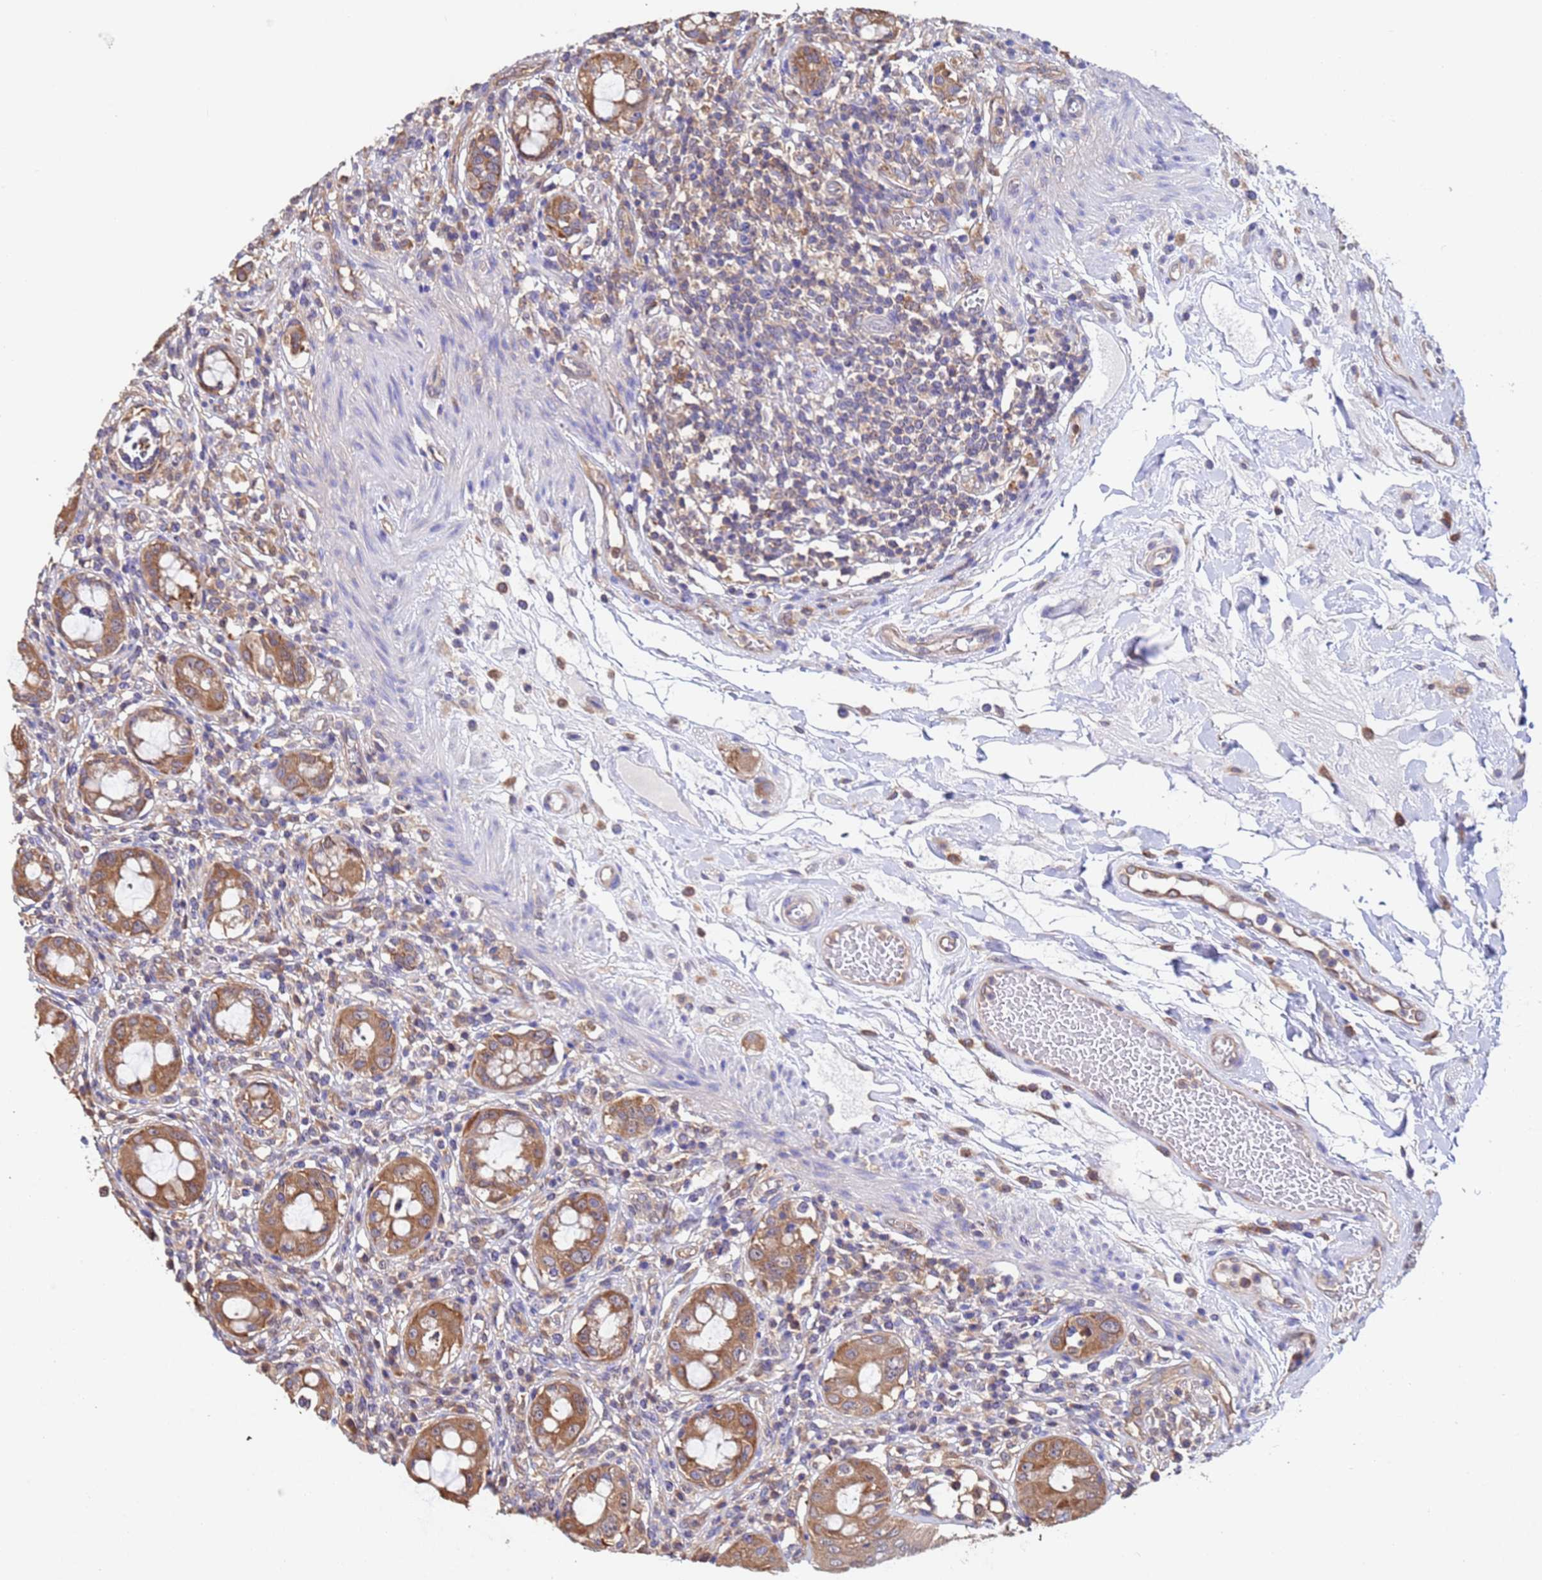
{"staining": {"intensity": "moderate", "quantity": ">75%", "location": "cytoplasmic/membranous"}, "tissue": "rectum", "cell_type": "Glandular cells", "image_type": "normal", "snomed": [{"axis": "morphology", "description": "Normal tissue, NOS"}, {"axis": "topography", "description": "Rectum"}], "caption": "Immunohistochemistry (IHC) of unremarkable human rectum demonstrates medium levels of moderate cytoplasmic/membranous expression in about >75% of glandular cells.", "gene": "FAM25A", "patient": {"sex": "female", "age": 57}}